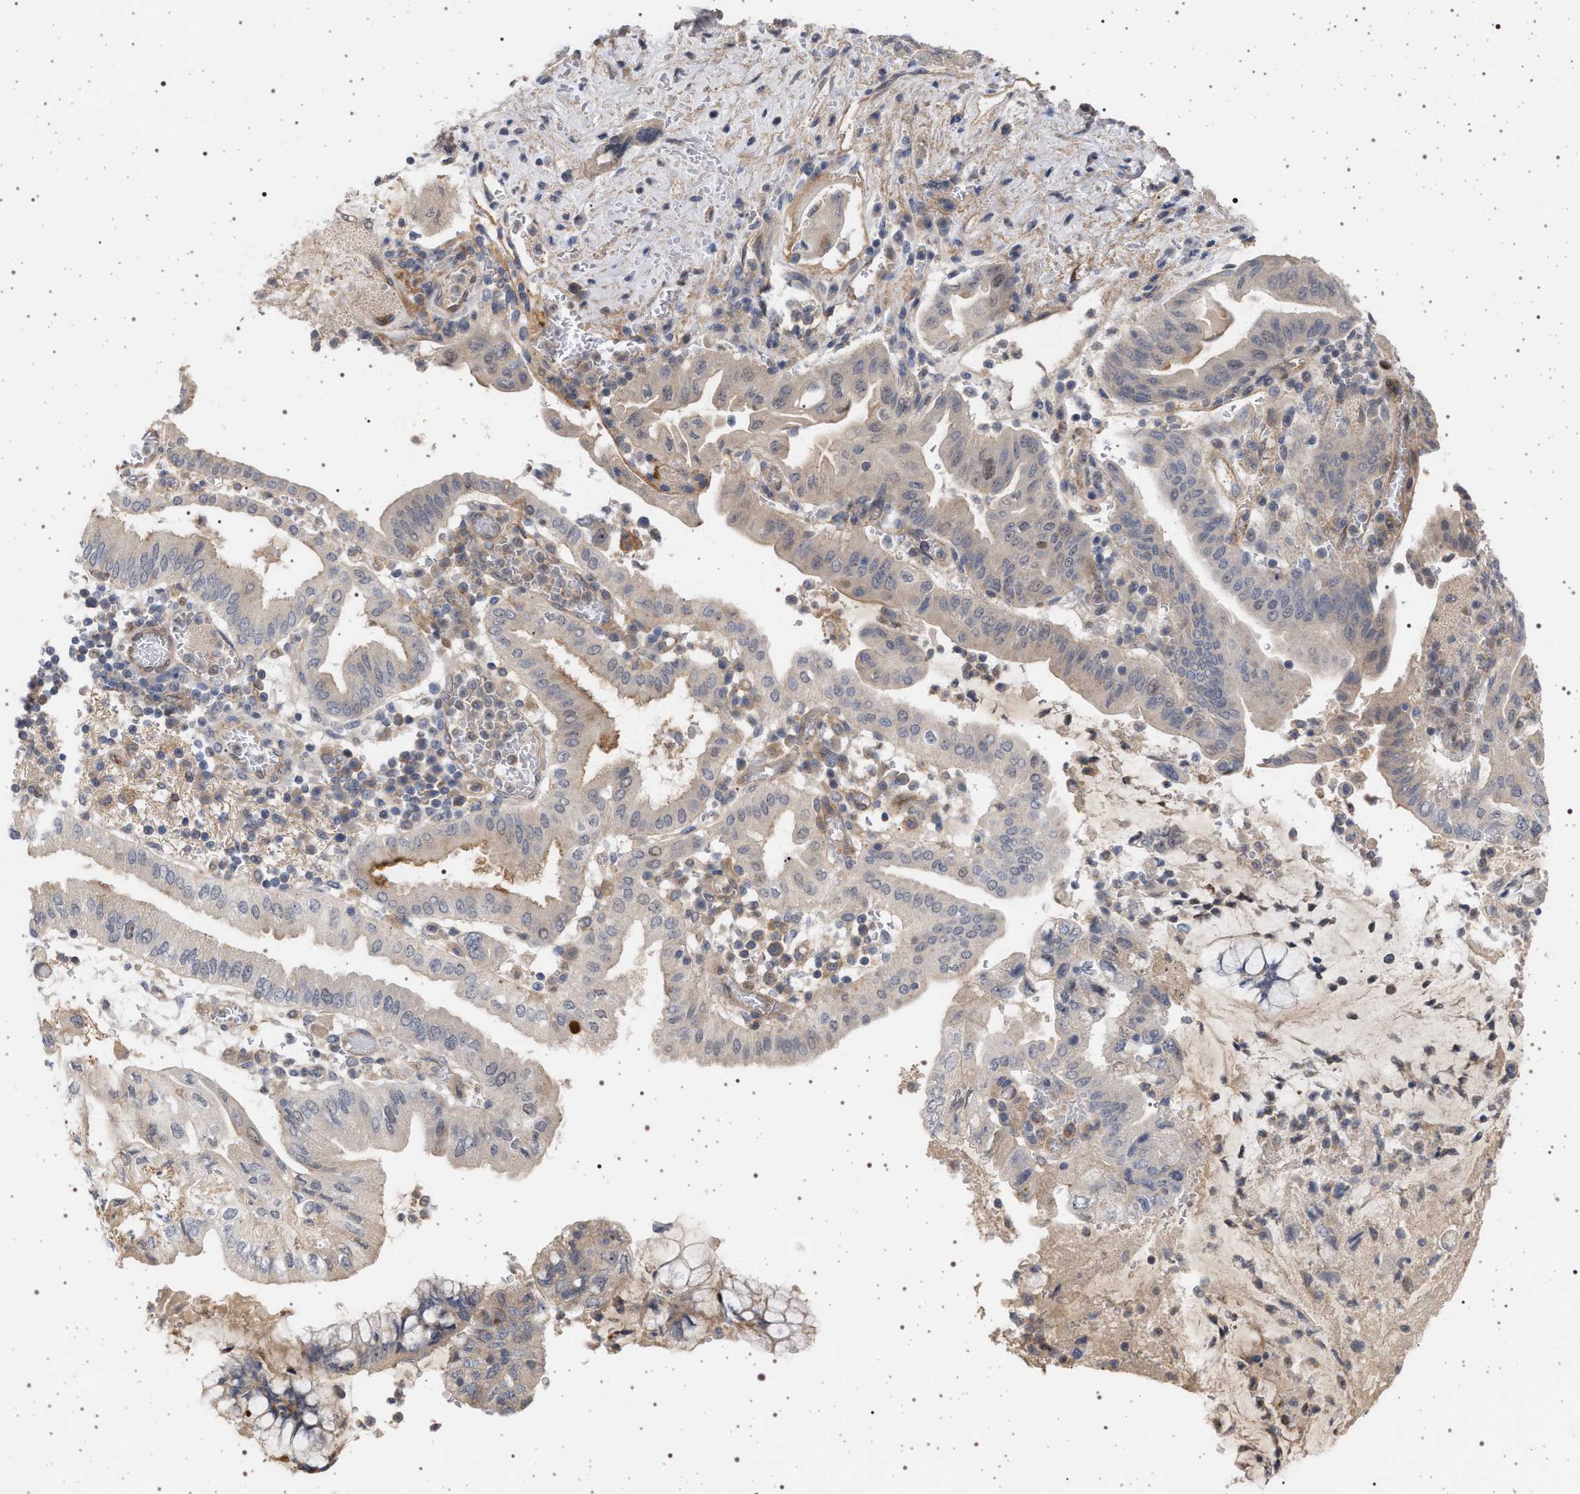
{"staining": {"intensity": "weak", "quantity": "<25%", "location": "cytoplasmic/membranous"}, "tissue": "pancreatic cancer", "cell_type": "Tumor cells", "image_type": "cancer", "snomed": [{"axis": "morphology", "description": "Adenocarcinoma, NOS"}, {"axis": "topography", "description": "Pancreas"}], "caption": "Pancreatic cancer stained for a protein using immunohistochemistry shows no staining tumor cells.", "gene": "RBM48", "patient": {"sex": "female", "age": 73}}